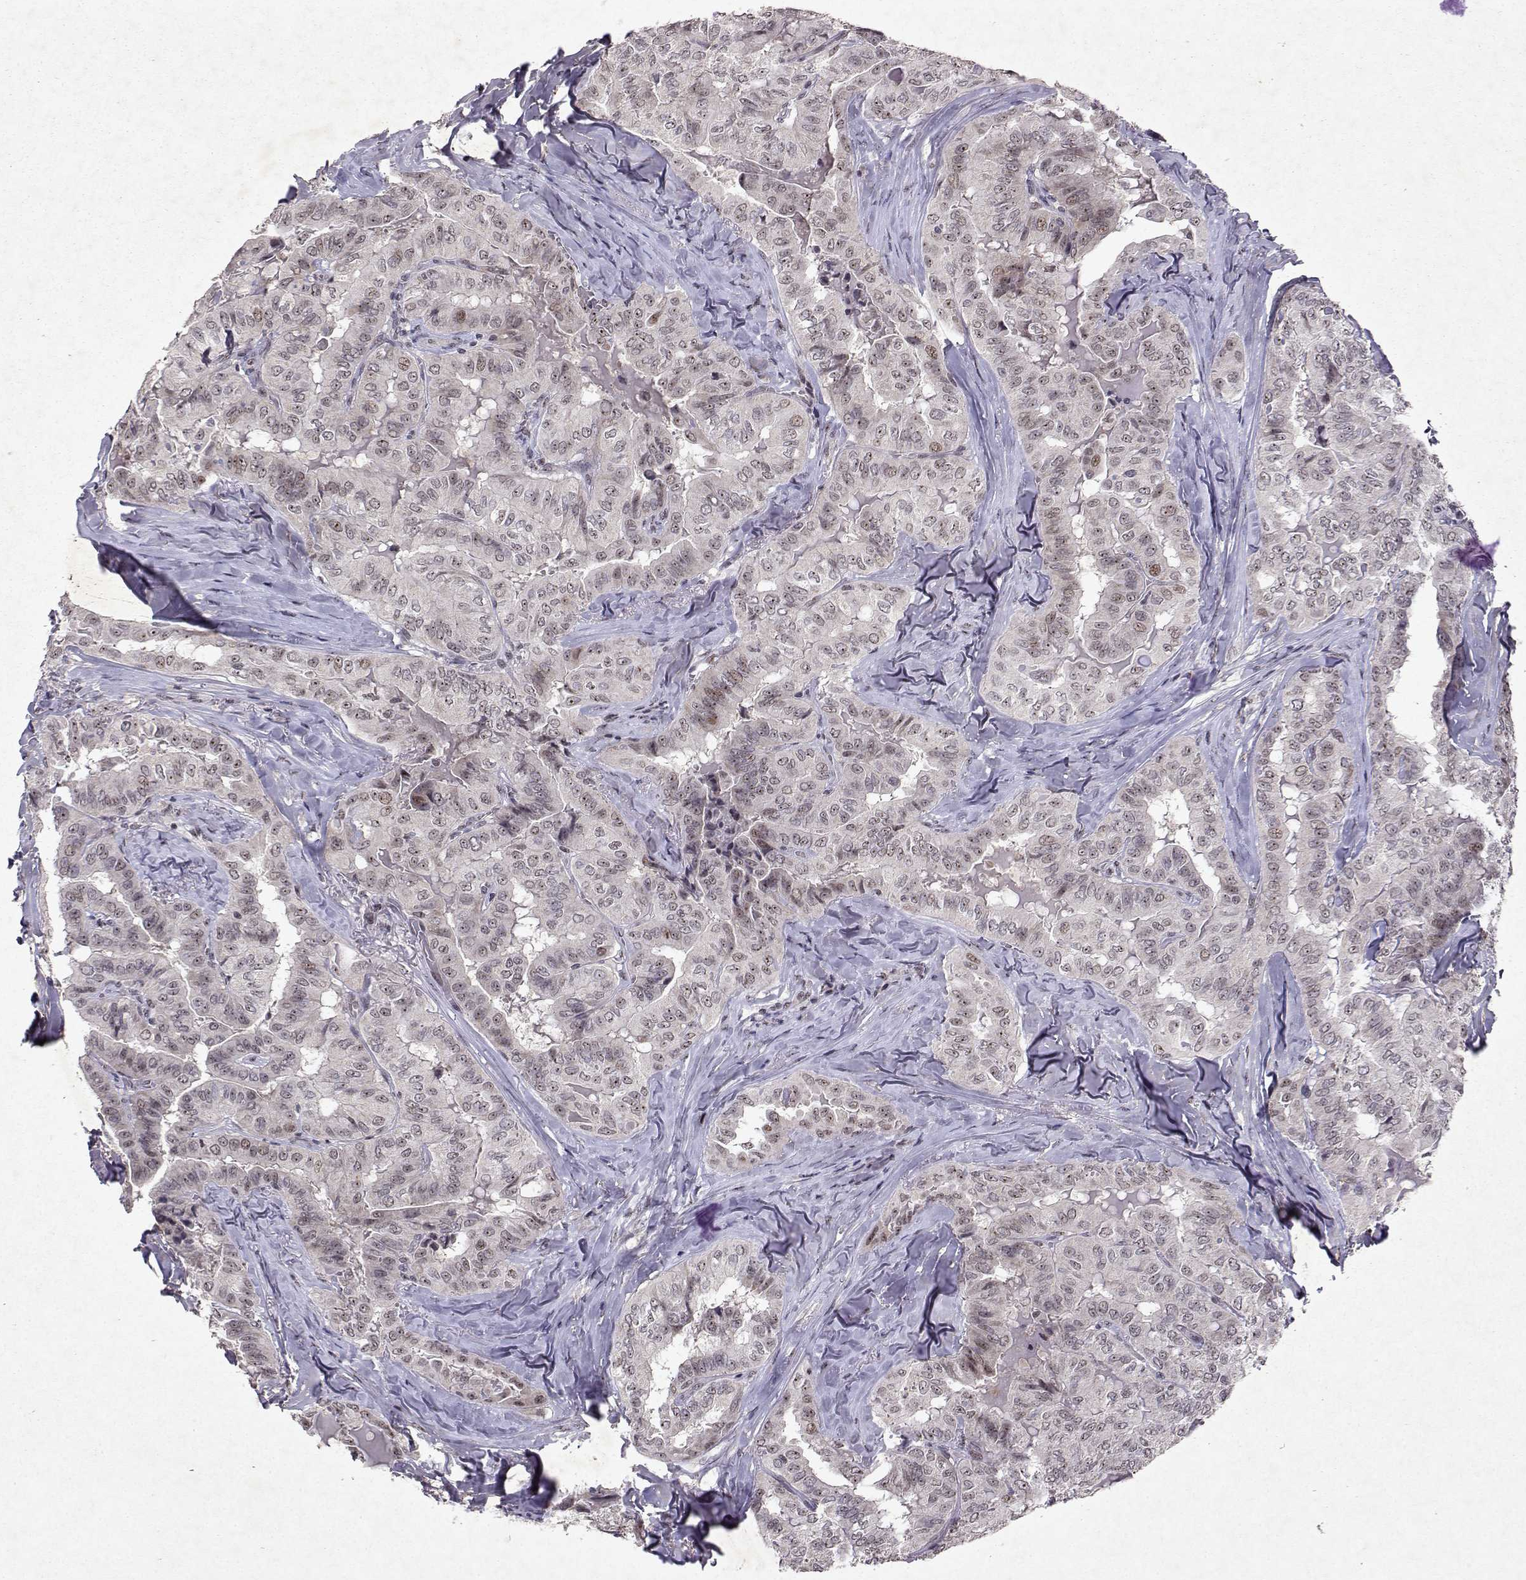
{"staining": {"intensity": "weak", "quantity": "<25%", "location": "nuclear"}, "tissue": "thyroid cancer", "cell_type": "Tumor cells", "image_type": "cancer", "snomed": [{"axis": "morphology", "description": "Papillary adenocarcinoma, NOS"}, {"axis": "topography", "description": "Thyroid gland"}], "caption": "This is a image of immunohistochemistry staining of thyroid papillary adenocarcinoma, which shows no expression in tumor cells. (DAB (3,3'-diaminobenzidine) immunohistochemistry (IHC) with hematoxylin counter stain).", "gene": "DDX56", "patient": {"sex": "female", "age": 68}}